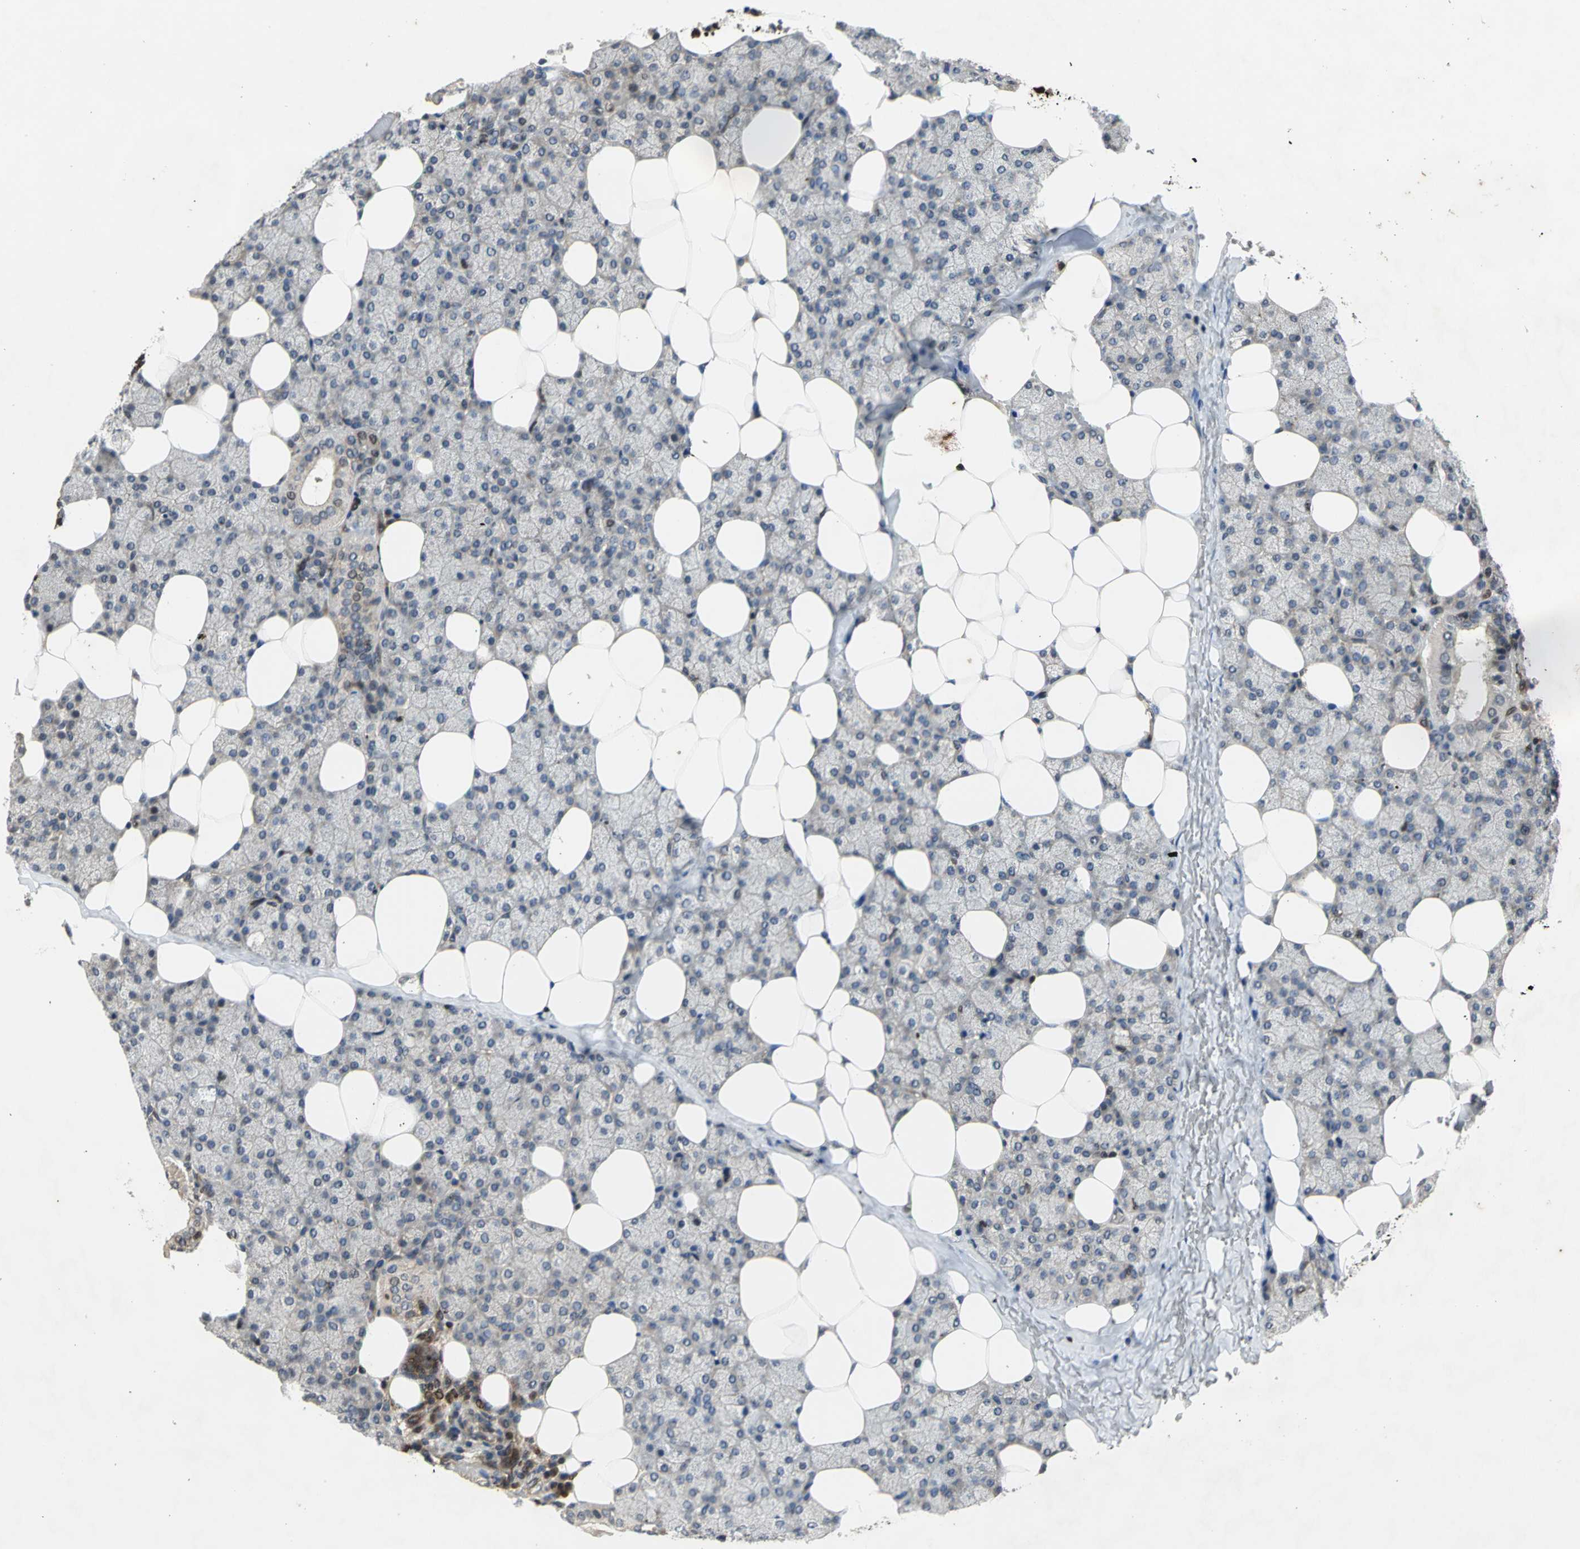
{"staining": {"intensity": "weak", "quantity": "<25%", "location": "cytoplasmic/membranous,nuclear"}, "tissue": "salivary gland", "cell_type": "Glandular cells", "image_type": "normal", "snomed": [{"axis": "morphology", "description": "Normal tissue, NOS"}, {"axis": "topography", "description": "Lymph node"}, {"axis": "topography", "description": "Salivary gland"}], "caption": "A histopathology image of human salivary gland is negative for staining in glandular cells. (Brightfield microscopy of DAB IHC at high magnification).", "gene": "AHR", "patient": {"sex": "male", "age": 8}}